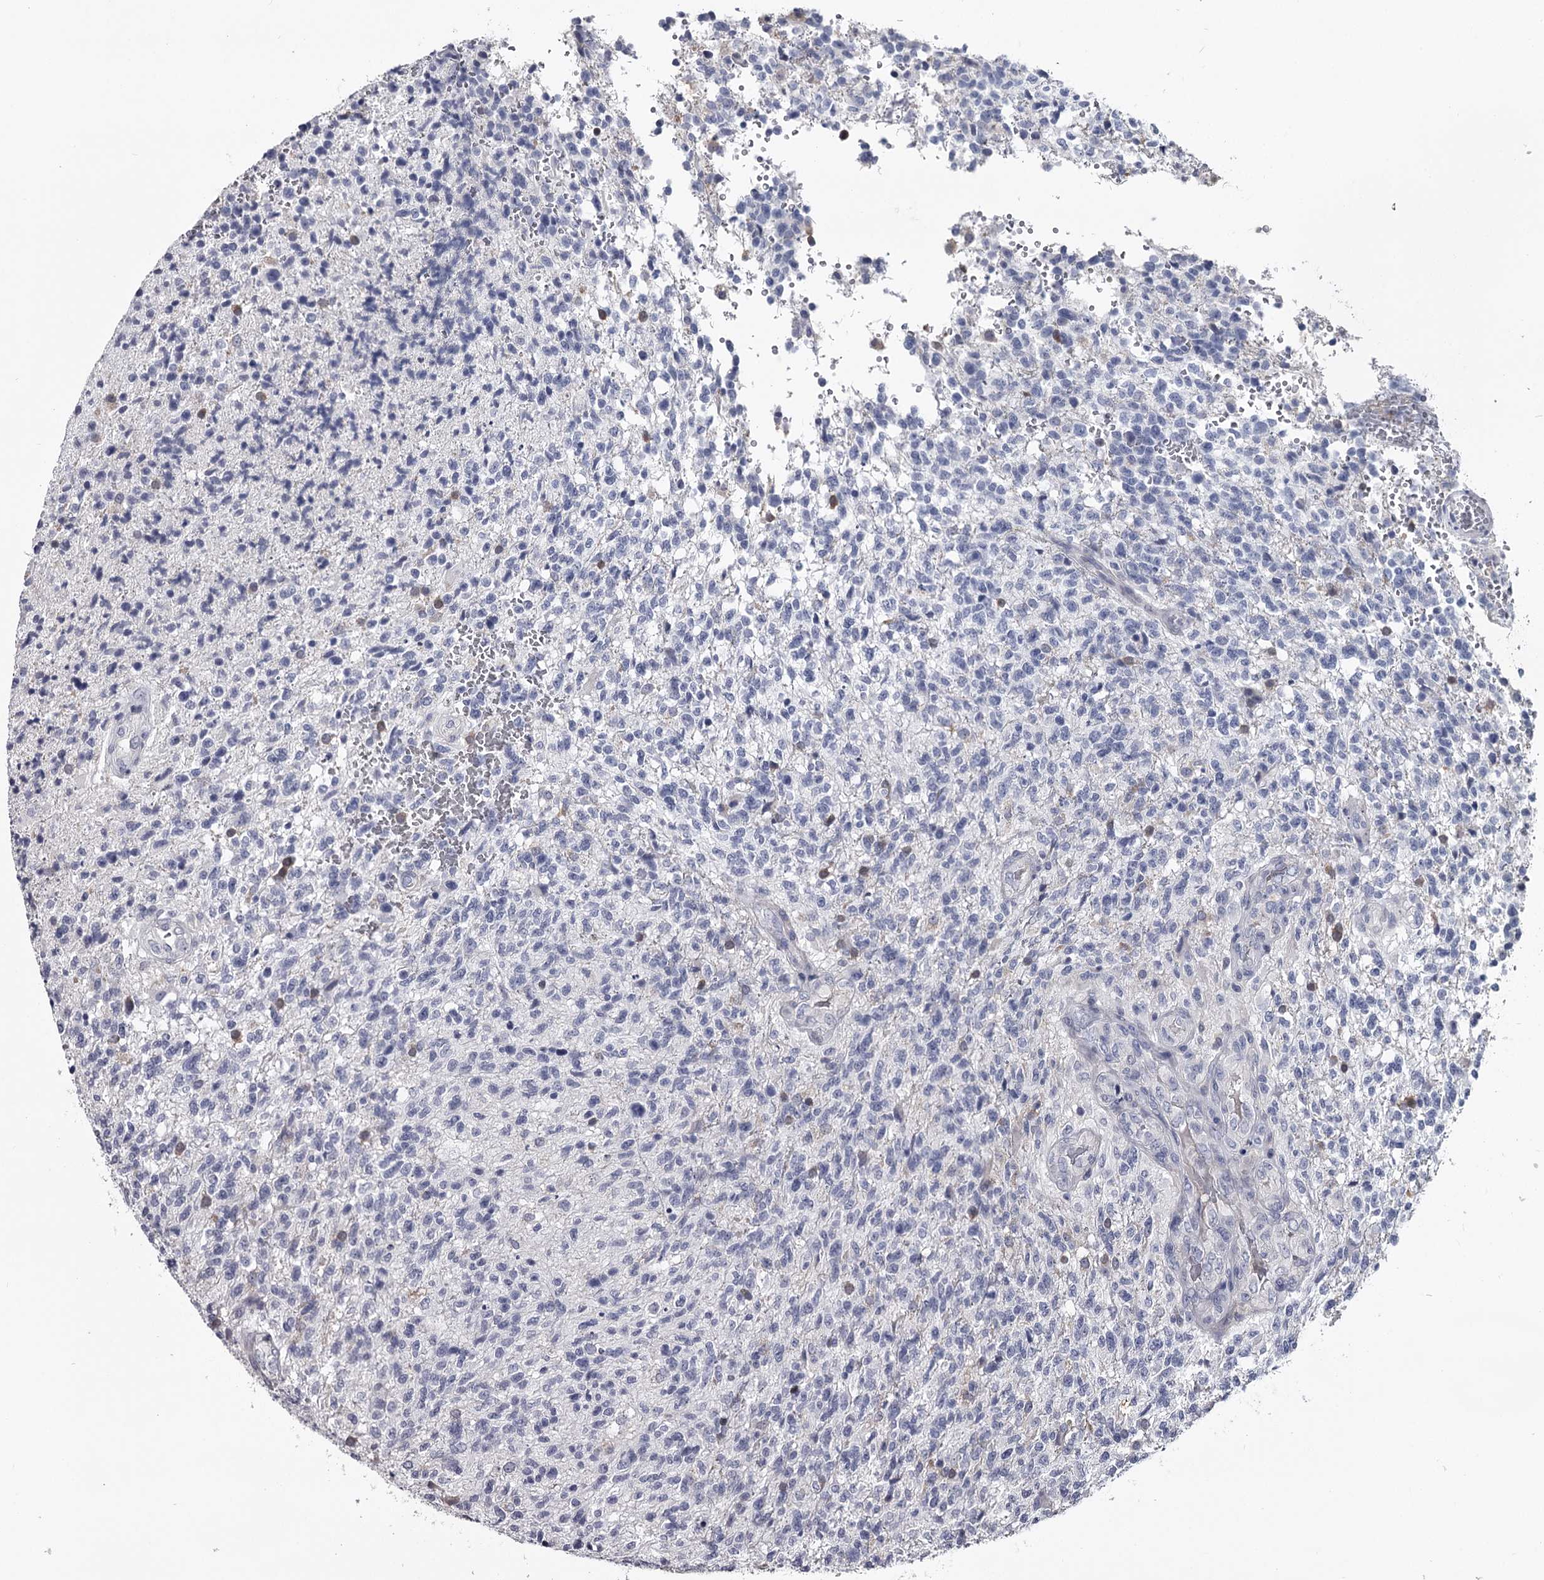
{"staining": {"intensity": "negative", "quantity": "none", "location": "none"}, "tissue": "glioma", "cell_type": "Tumor cells", "image_type": "cancer", "snomed": [{"axis": "morphology", "description": "Glioma, malignant, High grade"}, {"axis": "topography", "description": "Brain"}], "caption": "Histopathology image shows no significant protein staining in tumor cells of high-grade glioma (malignant).", "gene": "GSTO1", "patient": {"sex": "male", "age": 56}}